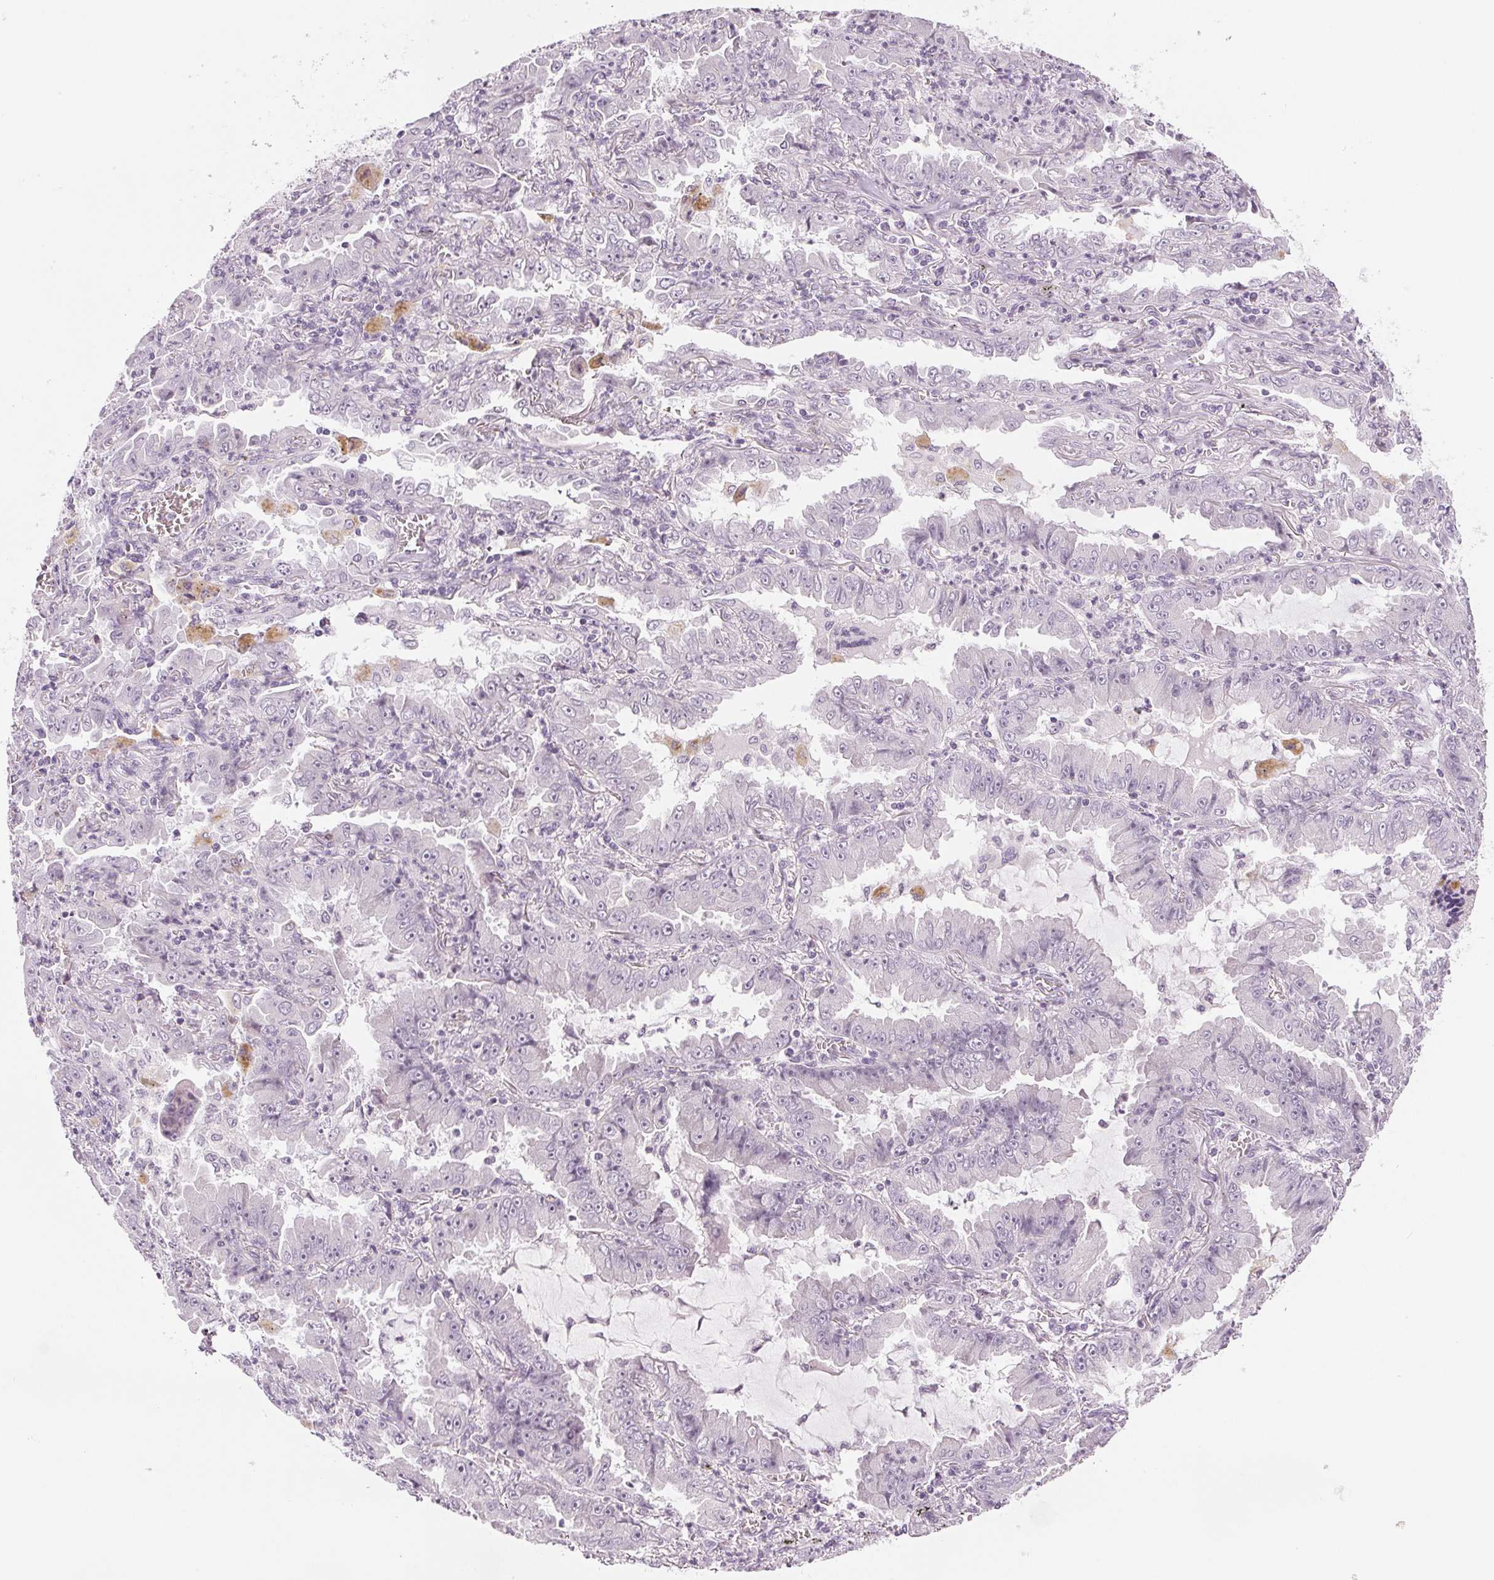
{"staining": {"intensity": "negative", "quantity": "none", "location": "none"}, "tissue": "lung cancer", "cell_type": "Tumor cells", "image_type": "cancer", "snomed": [{"axis": "morphology", "description": "Adenocarcinoma, NOS"}, {"axis": "topography", "description": "Lung"}], "caption": "IHC micrograph of neoplastic tissue: lung adenocarcinoma stained with DAB displays no significant protein staining in tumor cells.", "gene": "EHHADH", "patient": {"sex": "female", "age": 52}}